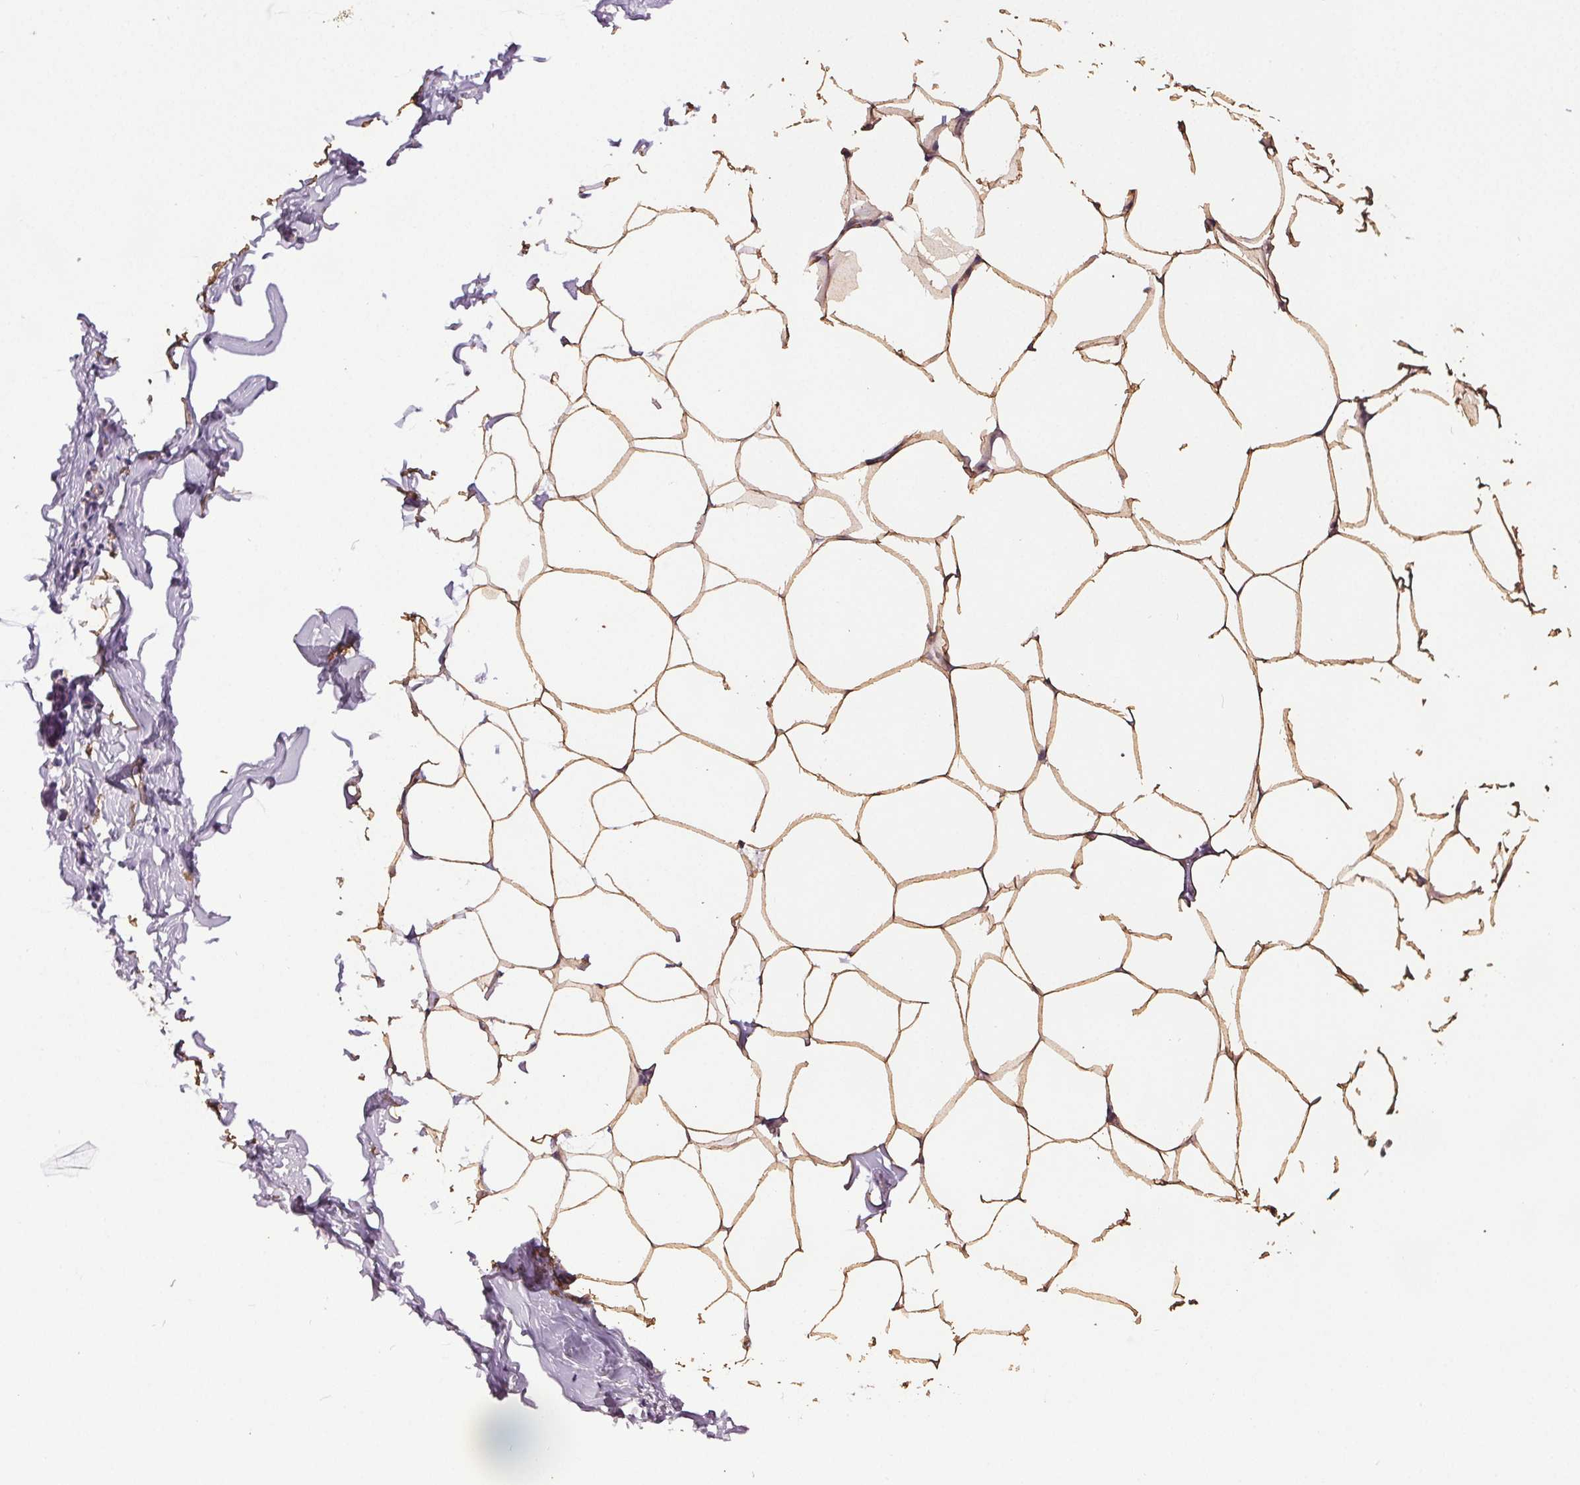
{"staining": {"intensity": "moderate", "quantity": "25%-75%", "location": "cytoplasmic/membranous"}, "tissue": "breast", "cell_type": "Adipocytes", "image_type": "normal", "snomed": [{"axis": "morphology", "description": "Normal tissue, NOS"}, {"axis": "topography", "description": "Breast"}], "caption": "Breast stained with DAB (3,3'-diaminobenzidine) immunohistochemistry exhibits medium levels of moderate cytoplasmic/membranous expression in about 25%-75% of adipocytes. Using DAB (brown) and hematoxylin (blue) stains, captured at high magnification using brightfield microscopy.", "gene": "GPIHBP1", "patient": {"sex": "female", "age": 32}}